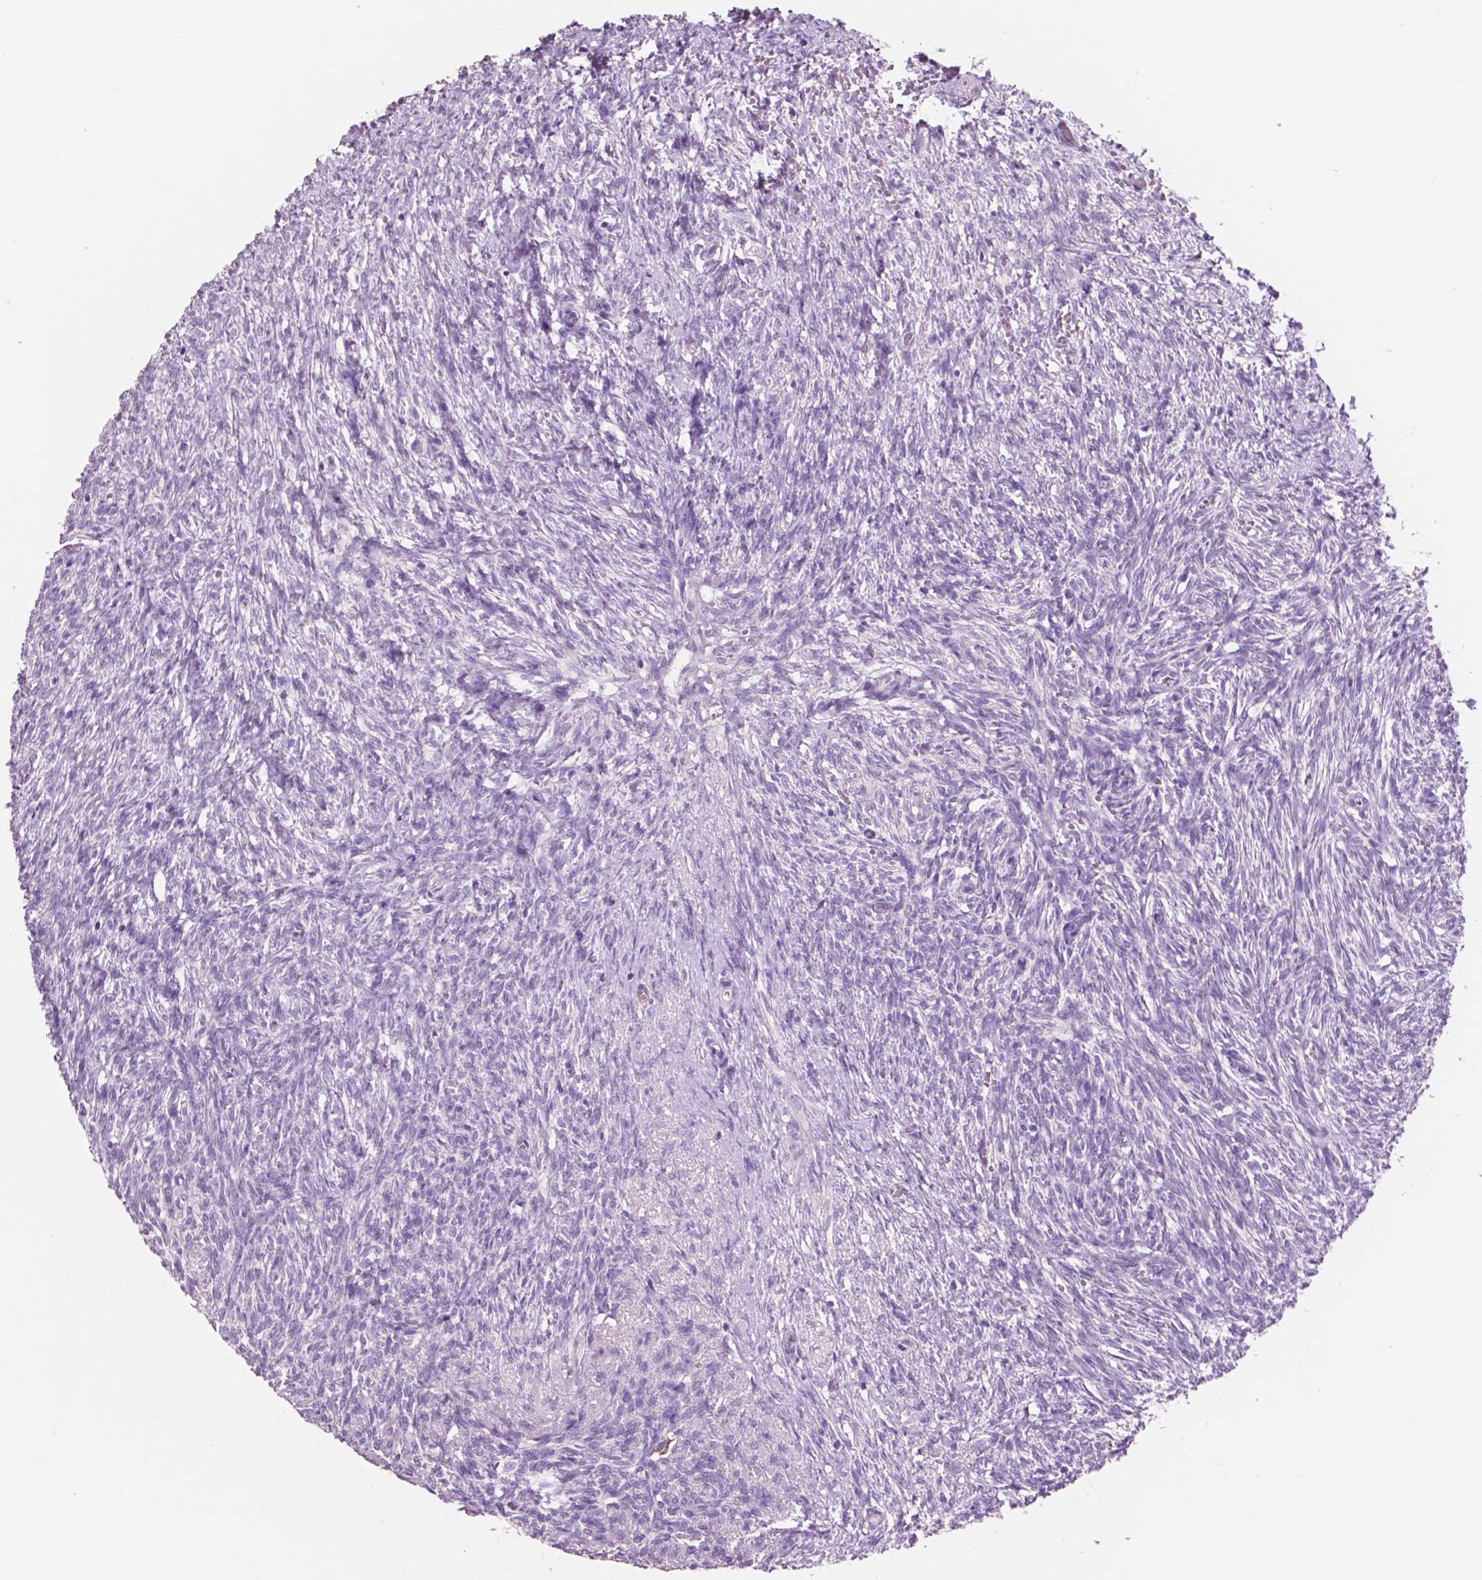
{"staining": {"intensity": "negative", "quantity": "none", "location": "none"}, "tissue": "ovary", "cell_type": "Follicle cells", "image_type": "normal", "snomed": [{"axis": "morphology", "description": "Normal tissue, NOS"}, {"axis": "topography", "description": "Ovary"}], "caption": "The immunohistochemistry (IHC) histopathology image has no significant staining in follicle cells of ovary. (Brightfield microscopy of DAB immunohistochemistry (IHC) at high magnification).", "gene": "IDO1", "patient": {"sex": "female", "age": 46}}